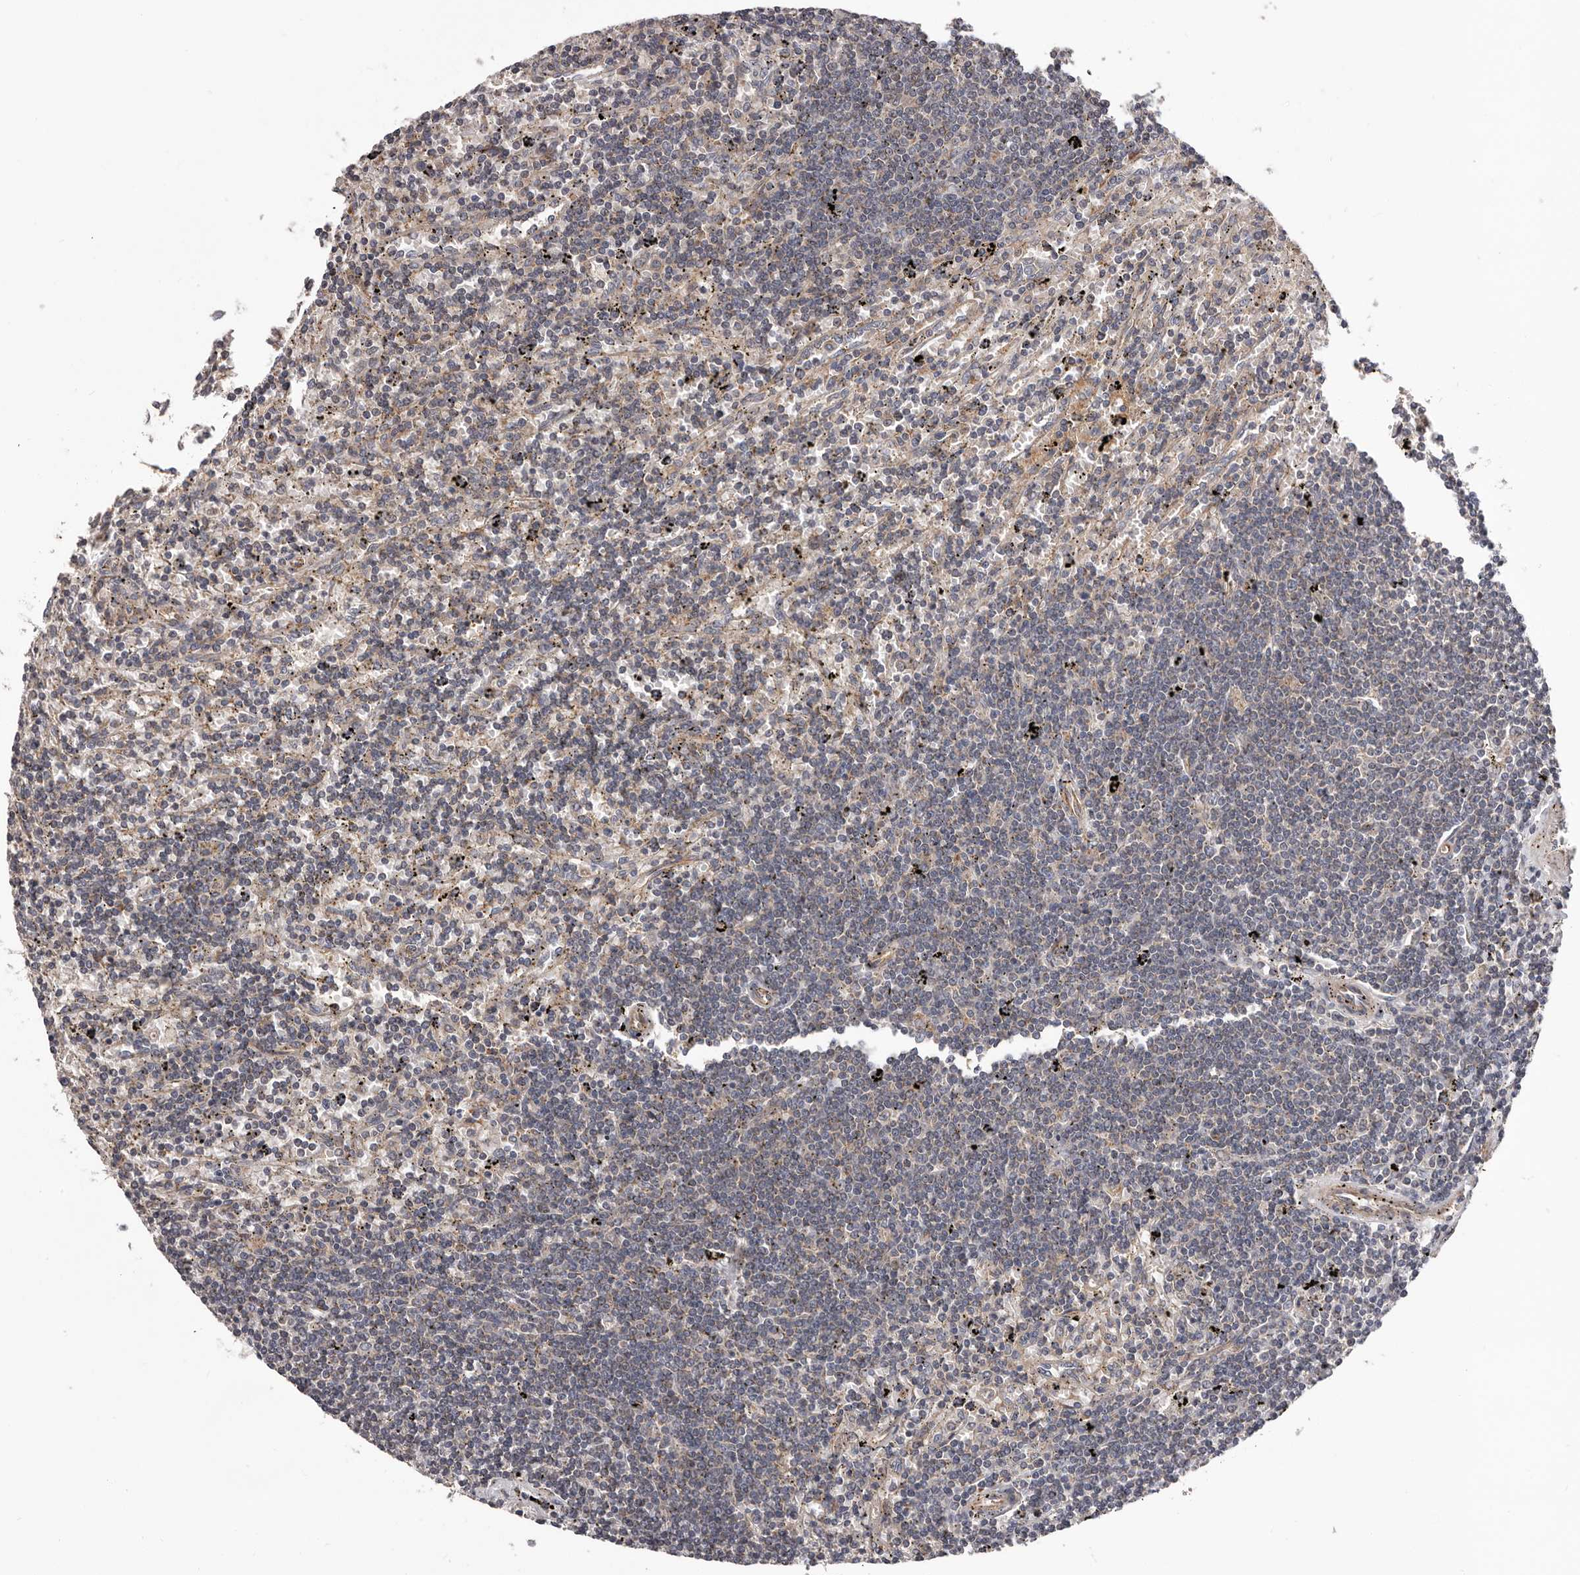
{"staining": {"intensity": "negative", "quantity": "none", "location": "none"}, "tissue": "lymphoma", "cell_type": "Tumor cells", "image_type": "cancer", "snomed": [{"axis": "morphology", "description": "Malignant lymphoma, non-Hodgkin's type, Low grade"}, {"axis": "topography", "description": "Spleen"}], "caption": "There is no significant staining in tumor cells of malignant lymphoma, non-Hodgkin's type (low-grade).", "gene": "VPS37A", "patient": {"sex": "male", "age": 76}}